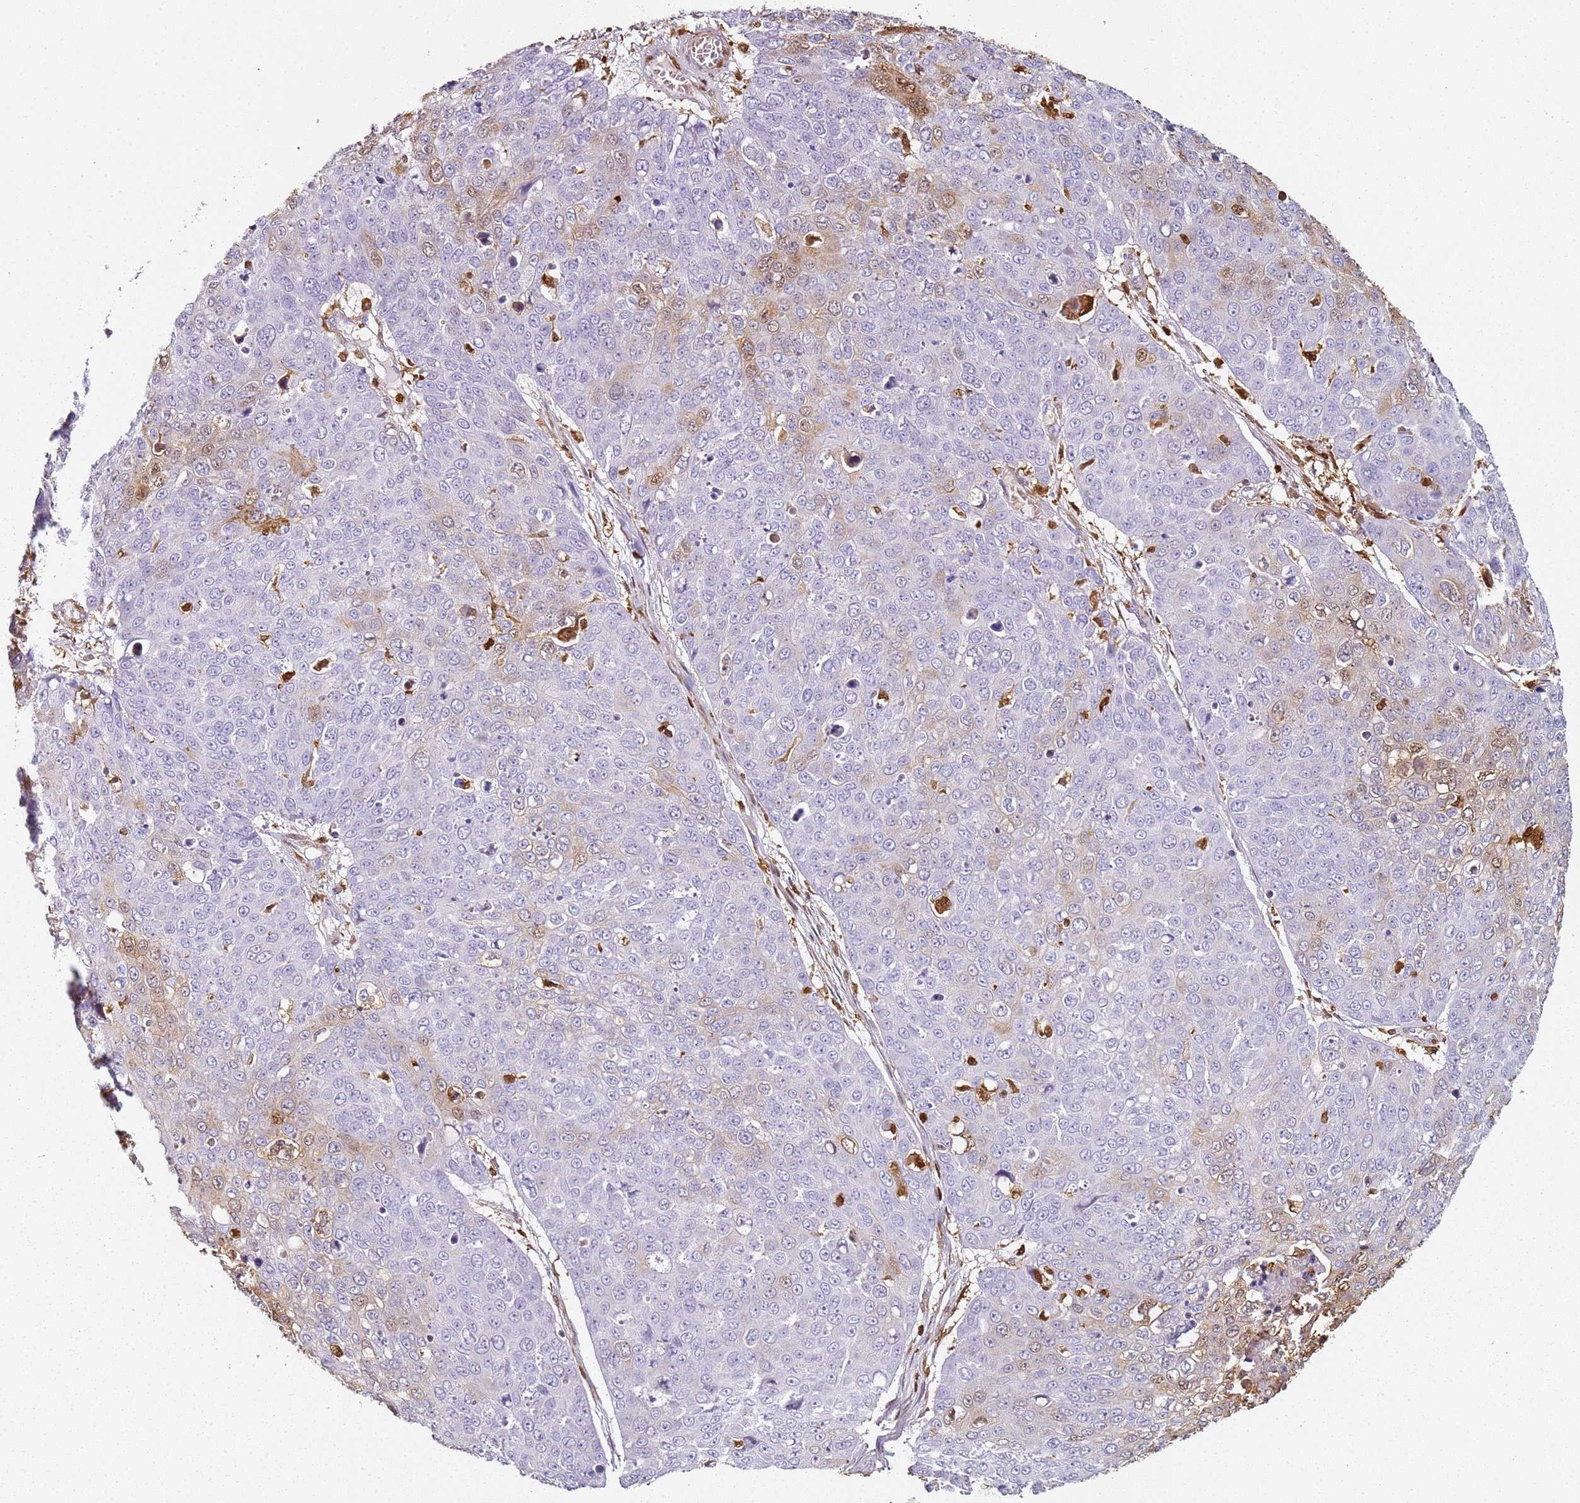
{"staining": {"intensity": "negative", "quantity": "none", "location": "none"}, "tissue": "skin cancer", "cell_type": "Tumor cells", "image_type": "cancer", "snomed": [{"axis": "morphology", "description": "Squamous cell carcinoma, NOS"}, {"axis": "topography", "description": "Skin"}], "caption": "DAB (3,3'-diaminobenzidine) immunohistochemical staining of human skin cancer (squamous cell carcinoma) reveals no significant expression in tumor cells.", "gene": "S100A4", "patient": {"sex": "male", "age": 71}}